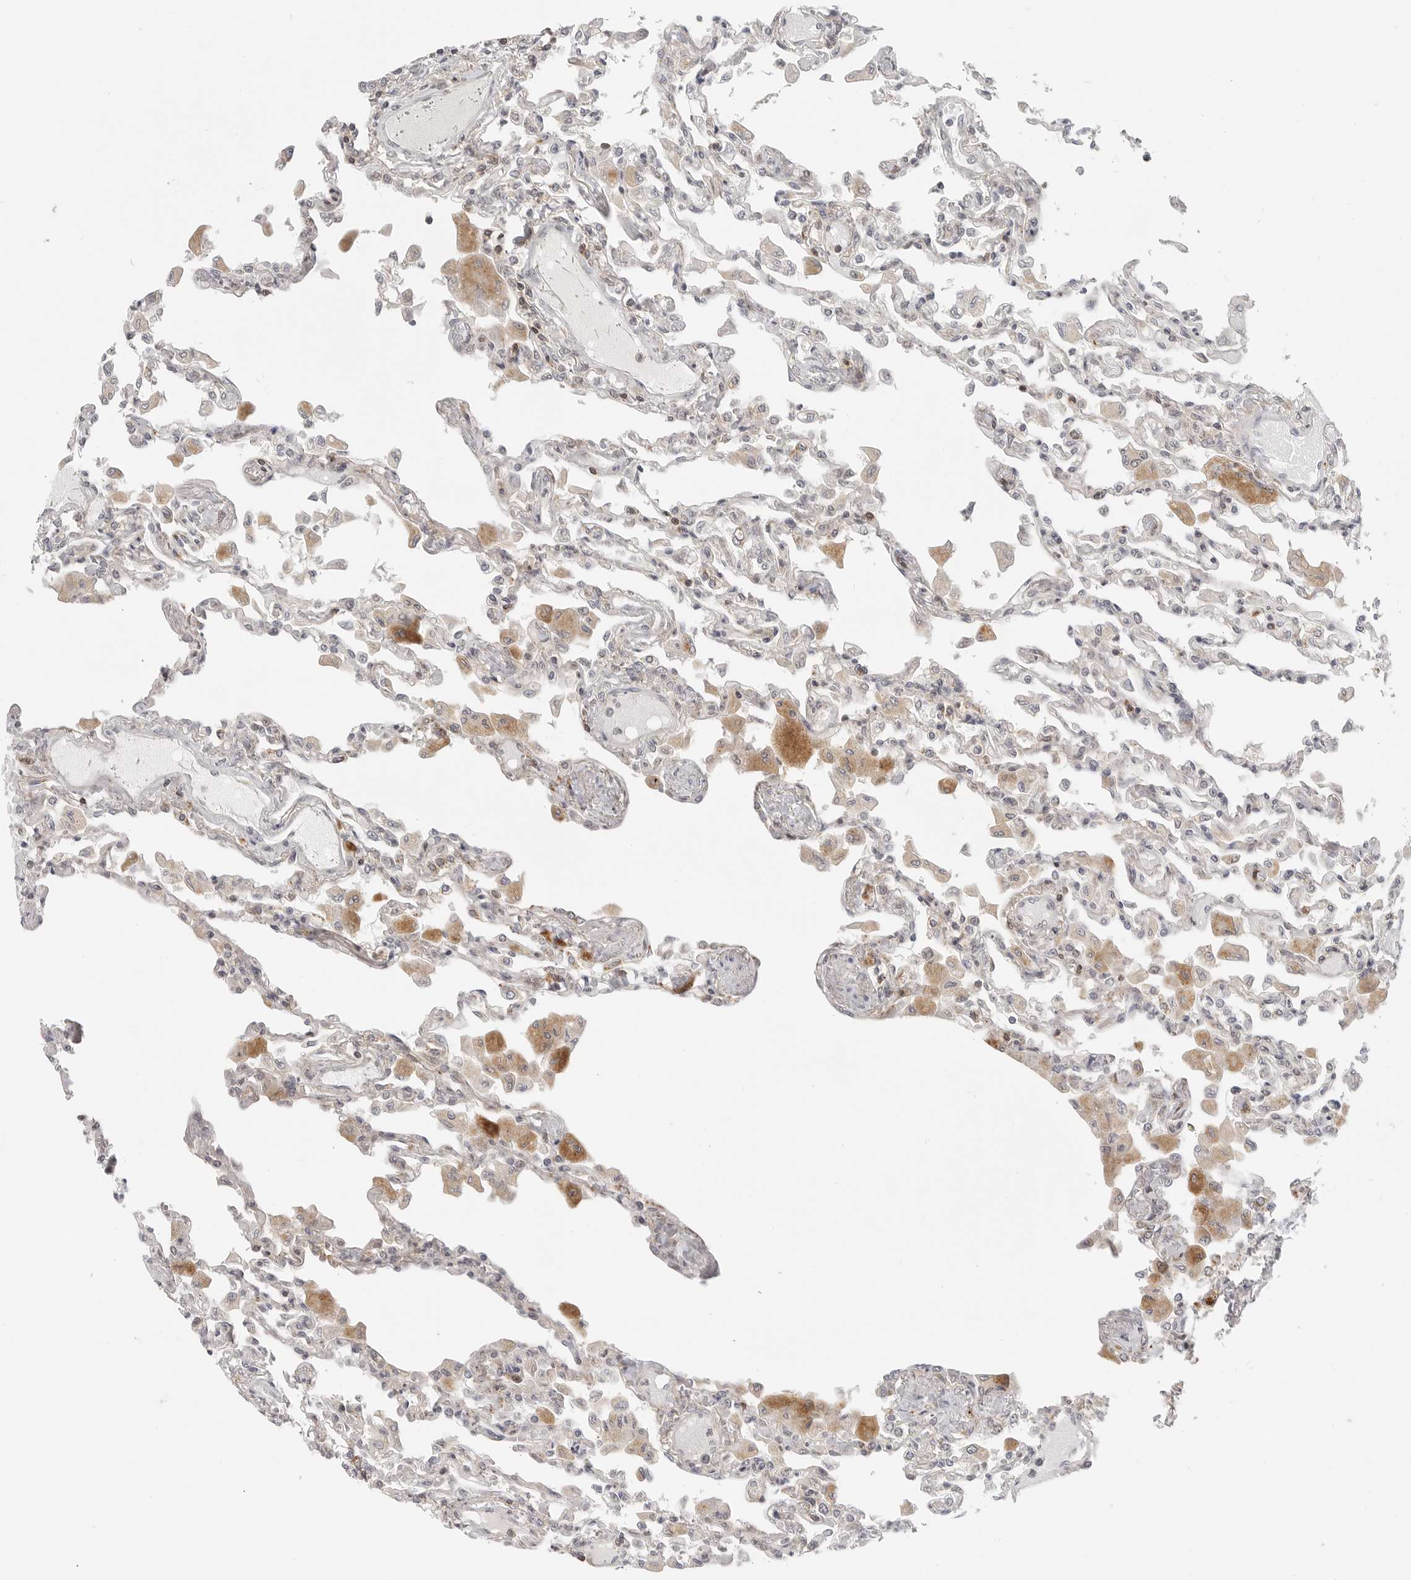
{"staining": {"intensity": "negative", "quantity": "none", "location": "none"}, "tissue": "lung", "cell_type": "Alveolar cells", "image_type": "normal", "snomed": [{"axis": "morphology", "description": "Normal tissue, NOS"}, {"axis": "topography", "description": "Bronchus"}, {"axis": "topography", "description": "Lung"}], "caption": "This photomicrograph is of normal lung stained with IHC to label a protein in brown with the nuclei are counter-stained blue. There is no positivity in alveolar cells.", "gene": "SH3KBP1", "patient": {"sex": "female", "age": 49}}